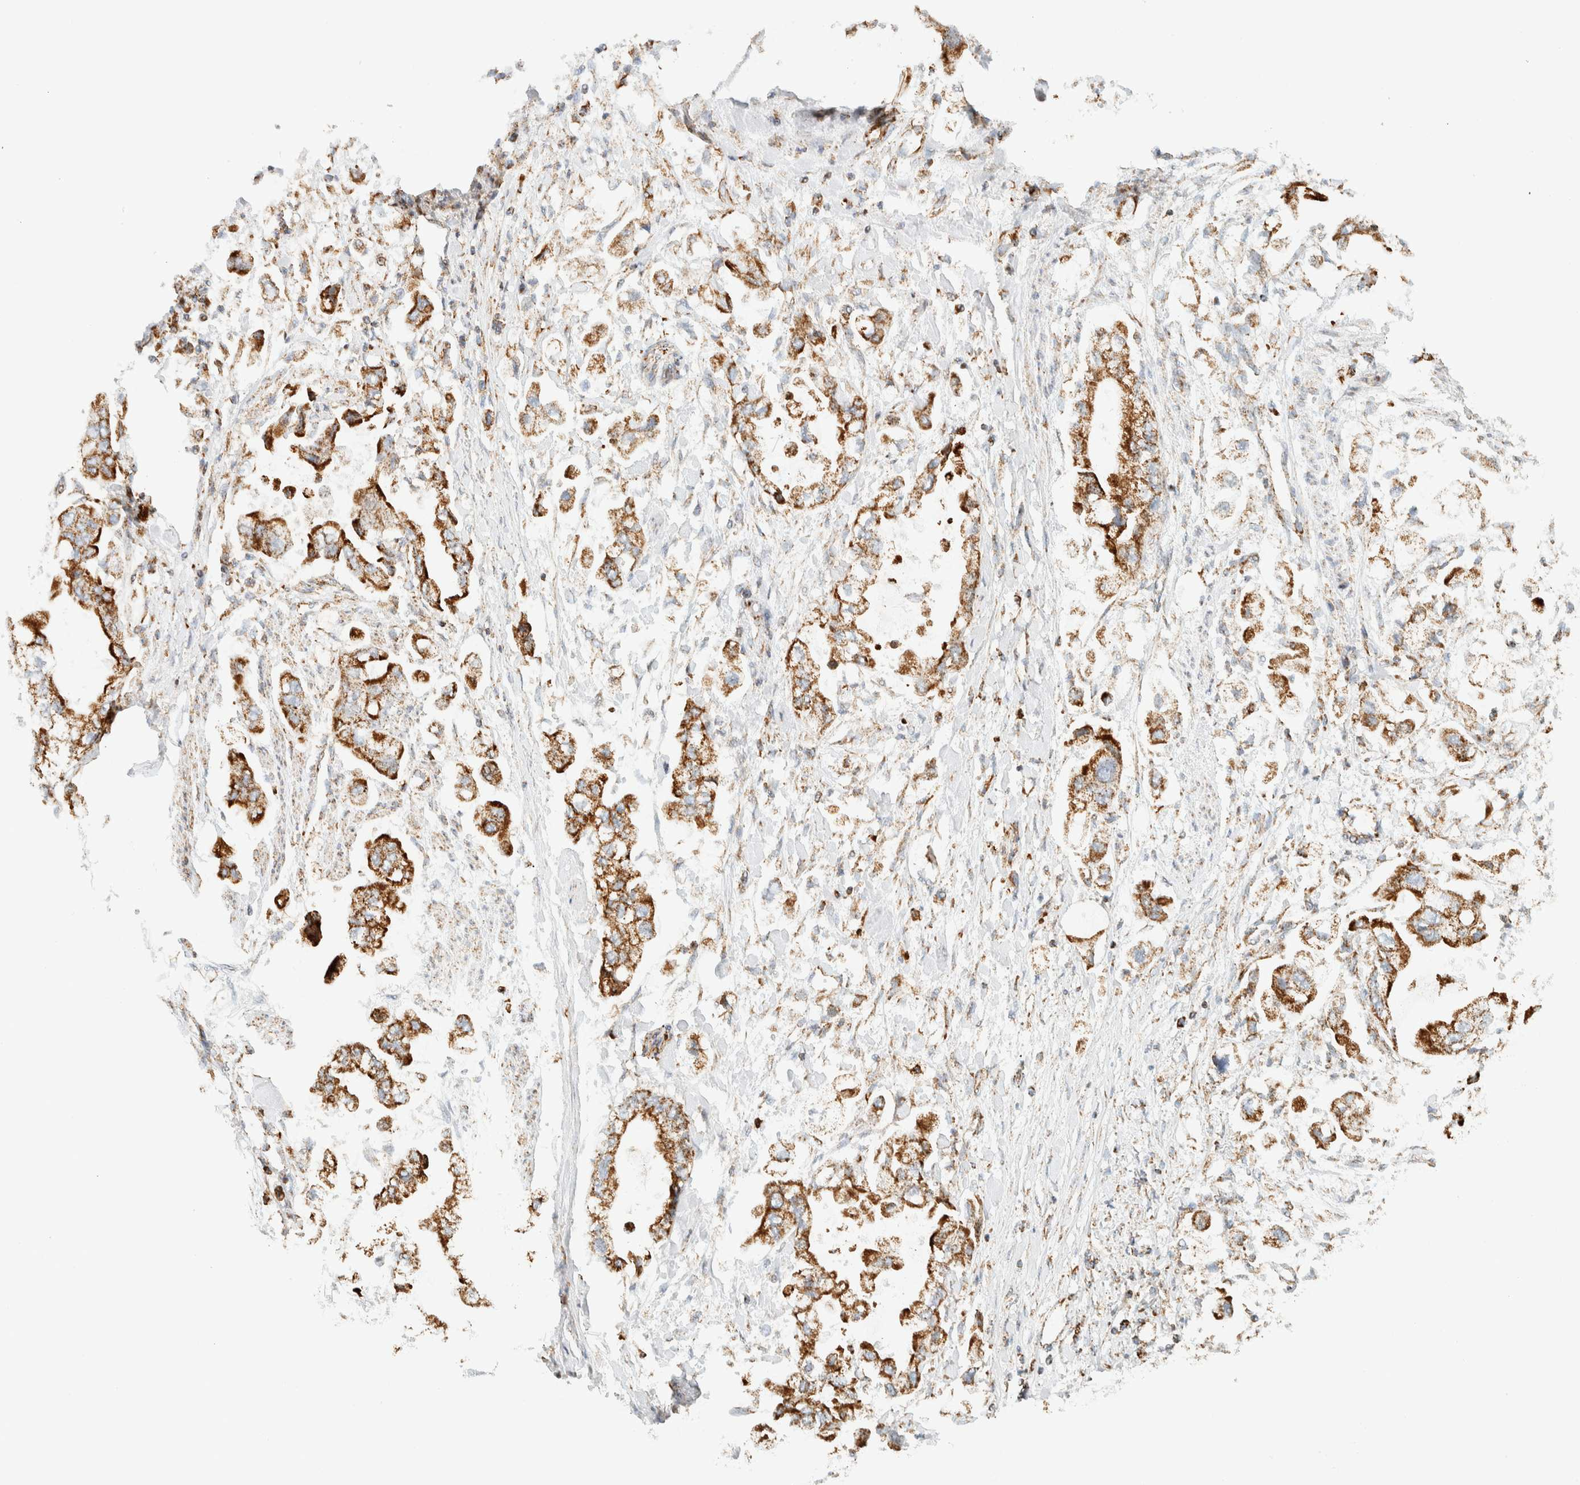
{"staining": {"intensity": "strong", "quantity": ">75%", "location": "cytoplasmic/membranous"}, "tissue": "stomach cancer", "cell_type": "Tumor cells", "image_type": "cancer", "snomed": [{"axis": "morphology", "description": "Normal tissue, NOS"}, {"axis": "morphology", "description": "Adenocarcinoma, NOS"}, {"axis": "topography", "description": "Stomach"}], "caption": "Stomach cancer was stained to show a protein in brown. There is high levels of strong cytoplasmic/membranous expression in approximately >75% of tumor cells.", "gene": "KIFAP3", "patient": {"sex": "male", "age": 62}}